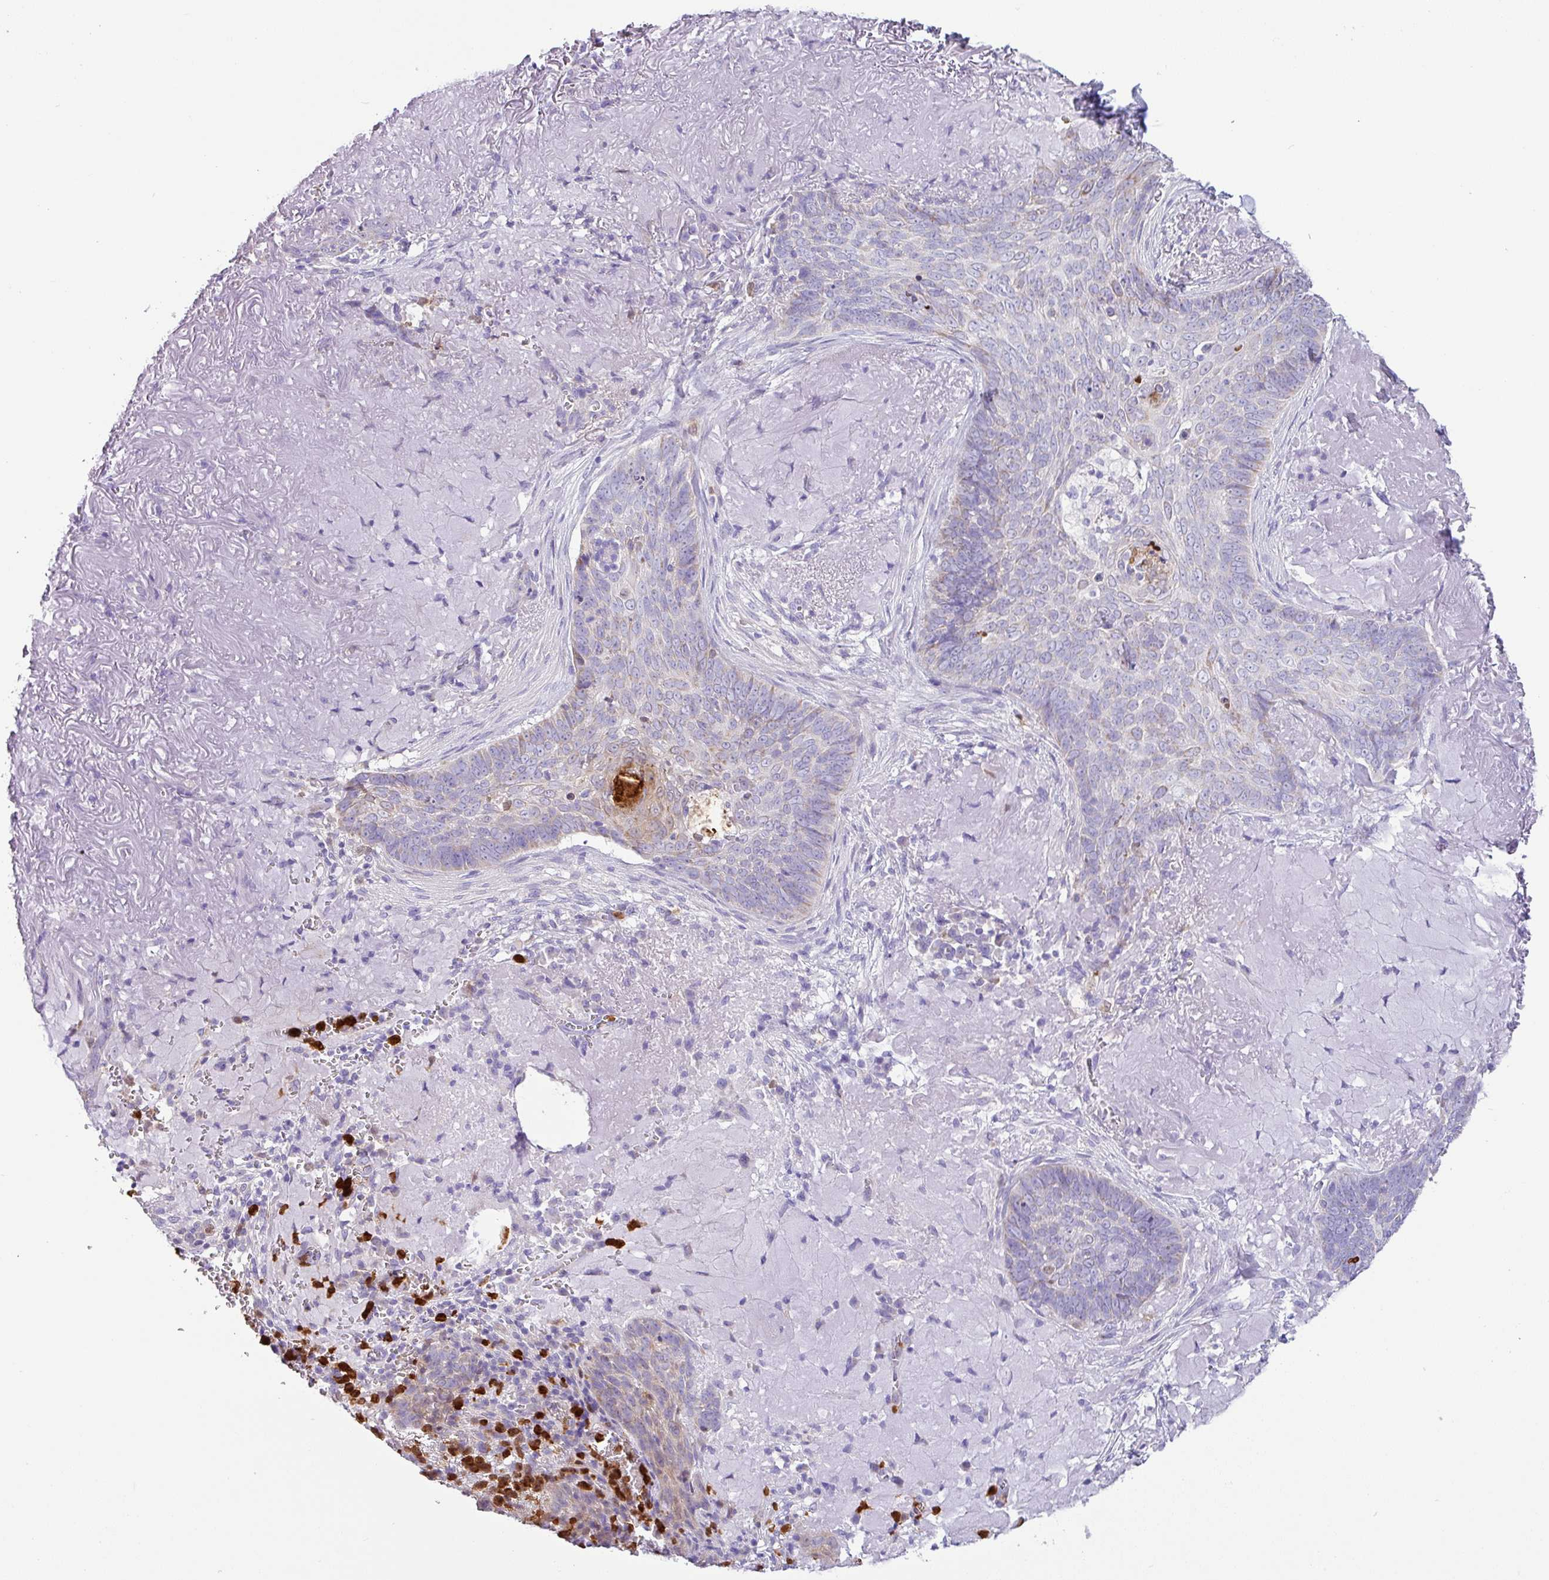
{"staining": {"intensity": "weak", "quantity": "<25%", "location": "cytoplasmic/membranous"}, "tissue": "skin cancer", "cell_type": "Tumor cells", "image_type": "cancer", "snomed": [{"axis": "morphology", "description": "Basal cell carcinoma"}, {"axis": "topography", "description": "Skin"}, {"axis": "topography", "description": "Skin of face"}], "caption": "IHC photomicrograph of human skin cancer stained for a protein (brown), which shows no positivity in tumor cells.", "gene": "SH2D3C", "patient": {"sex": "female", "age": 95}}